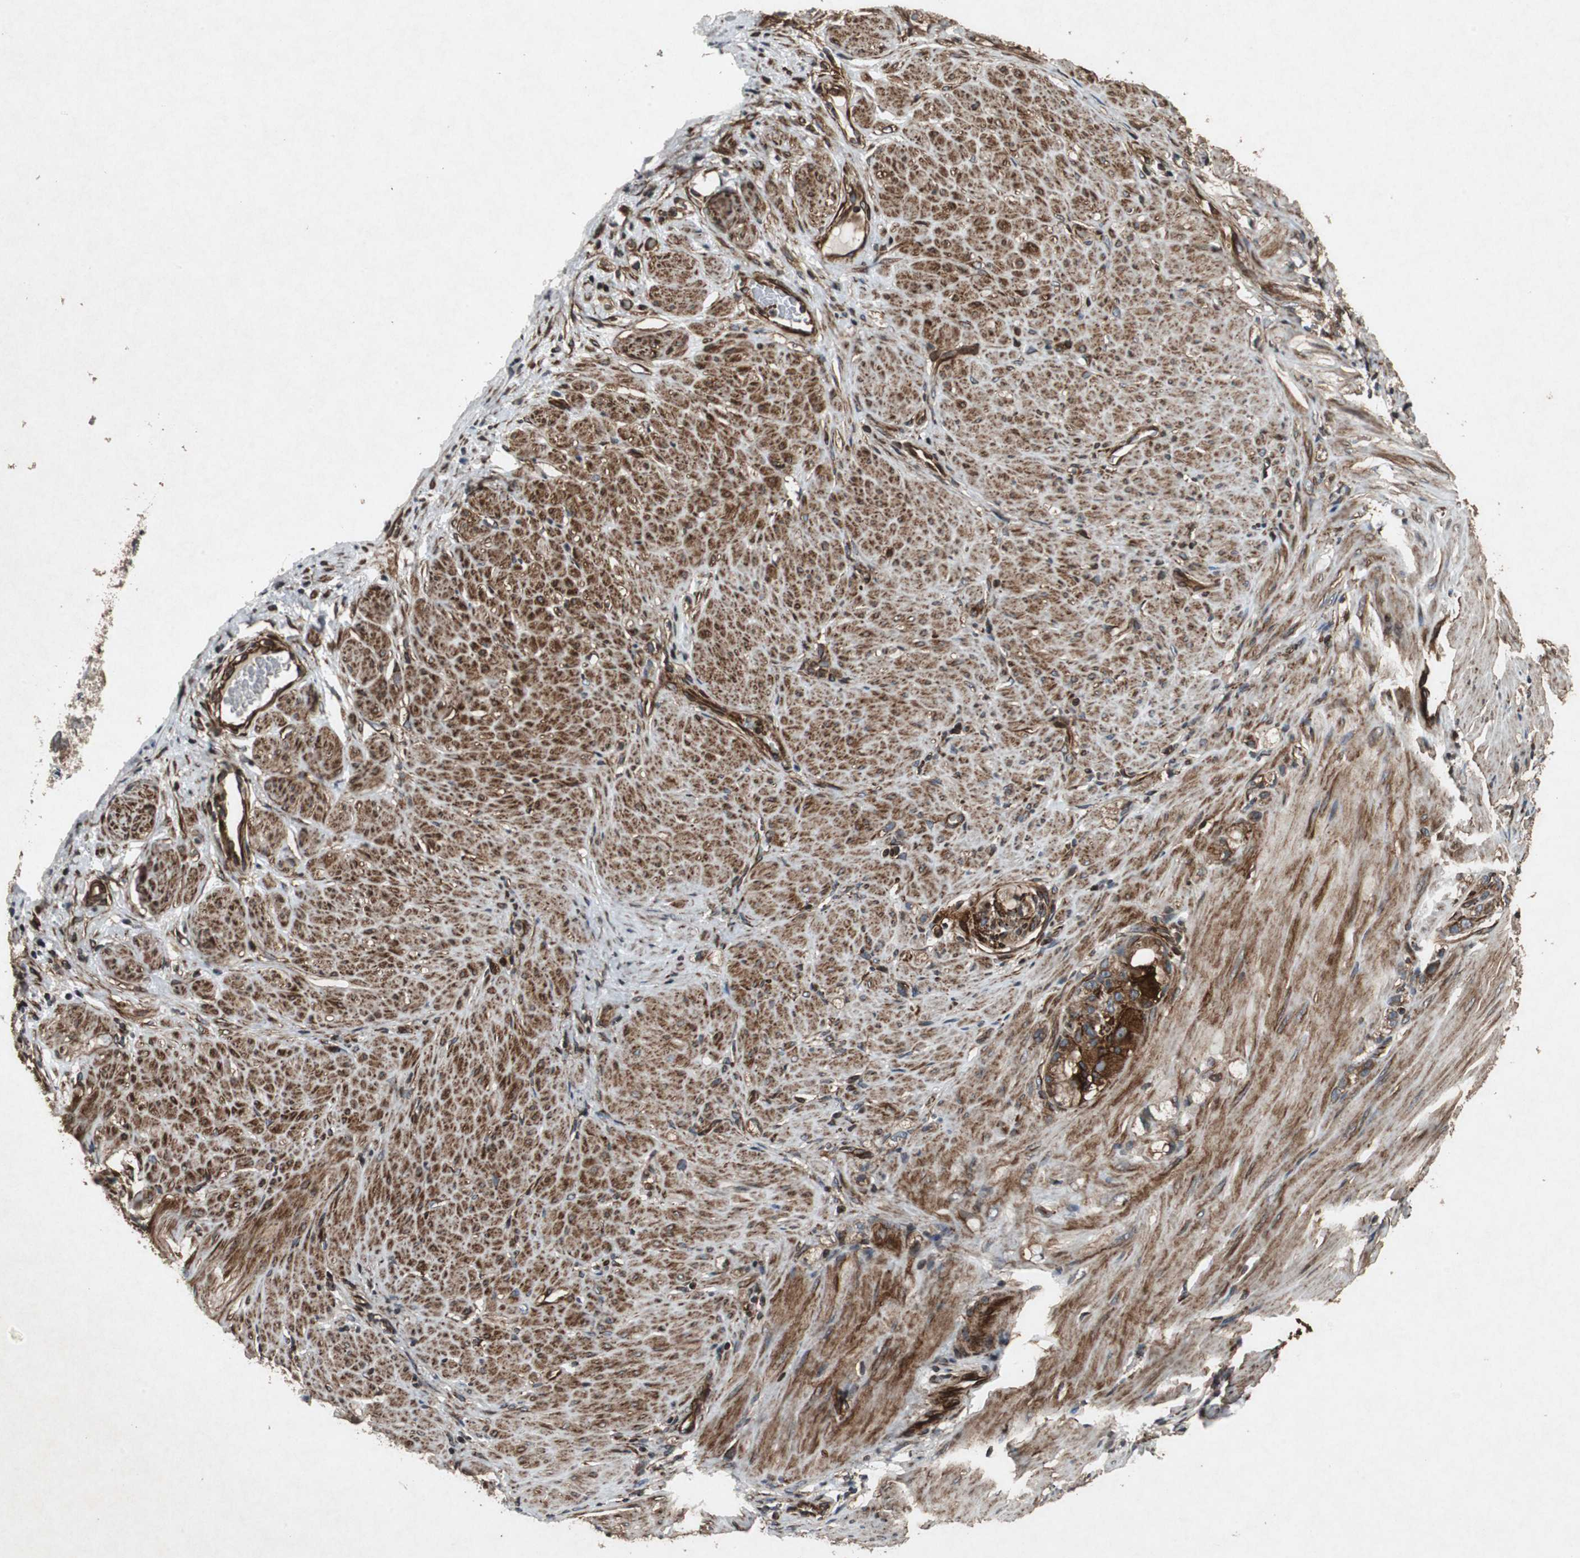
{"staining": {"intensity": "strong", "quantity": ">75%", "location": "cytoplasmic/membranous"}, "tissue": "stomach cancer", "cell_type": "Tumor cells", "image_type": "cancer", "snomed": [{"axis": "morphology", "description": "Adenocarcinoma, NOS"}, {"axis": "topography", "description": "Stomach"}], "caption": "Approximately >75% of tumor cells in human stomach adenocarcinoma reveal strong cytoplasmic/membranous protein staining as visualized by brown immunohistochemical staining.", "gene": "TUBA4A", "patient": {"sex": "male", "age": 82}}